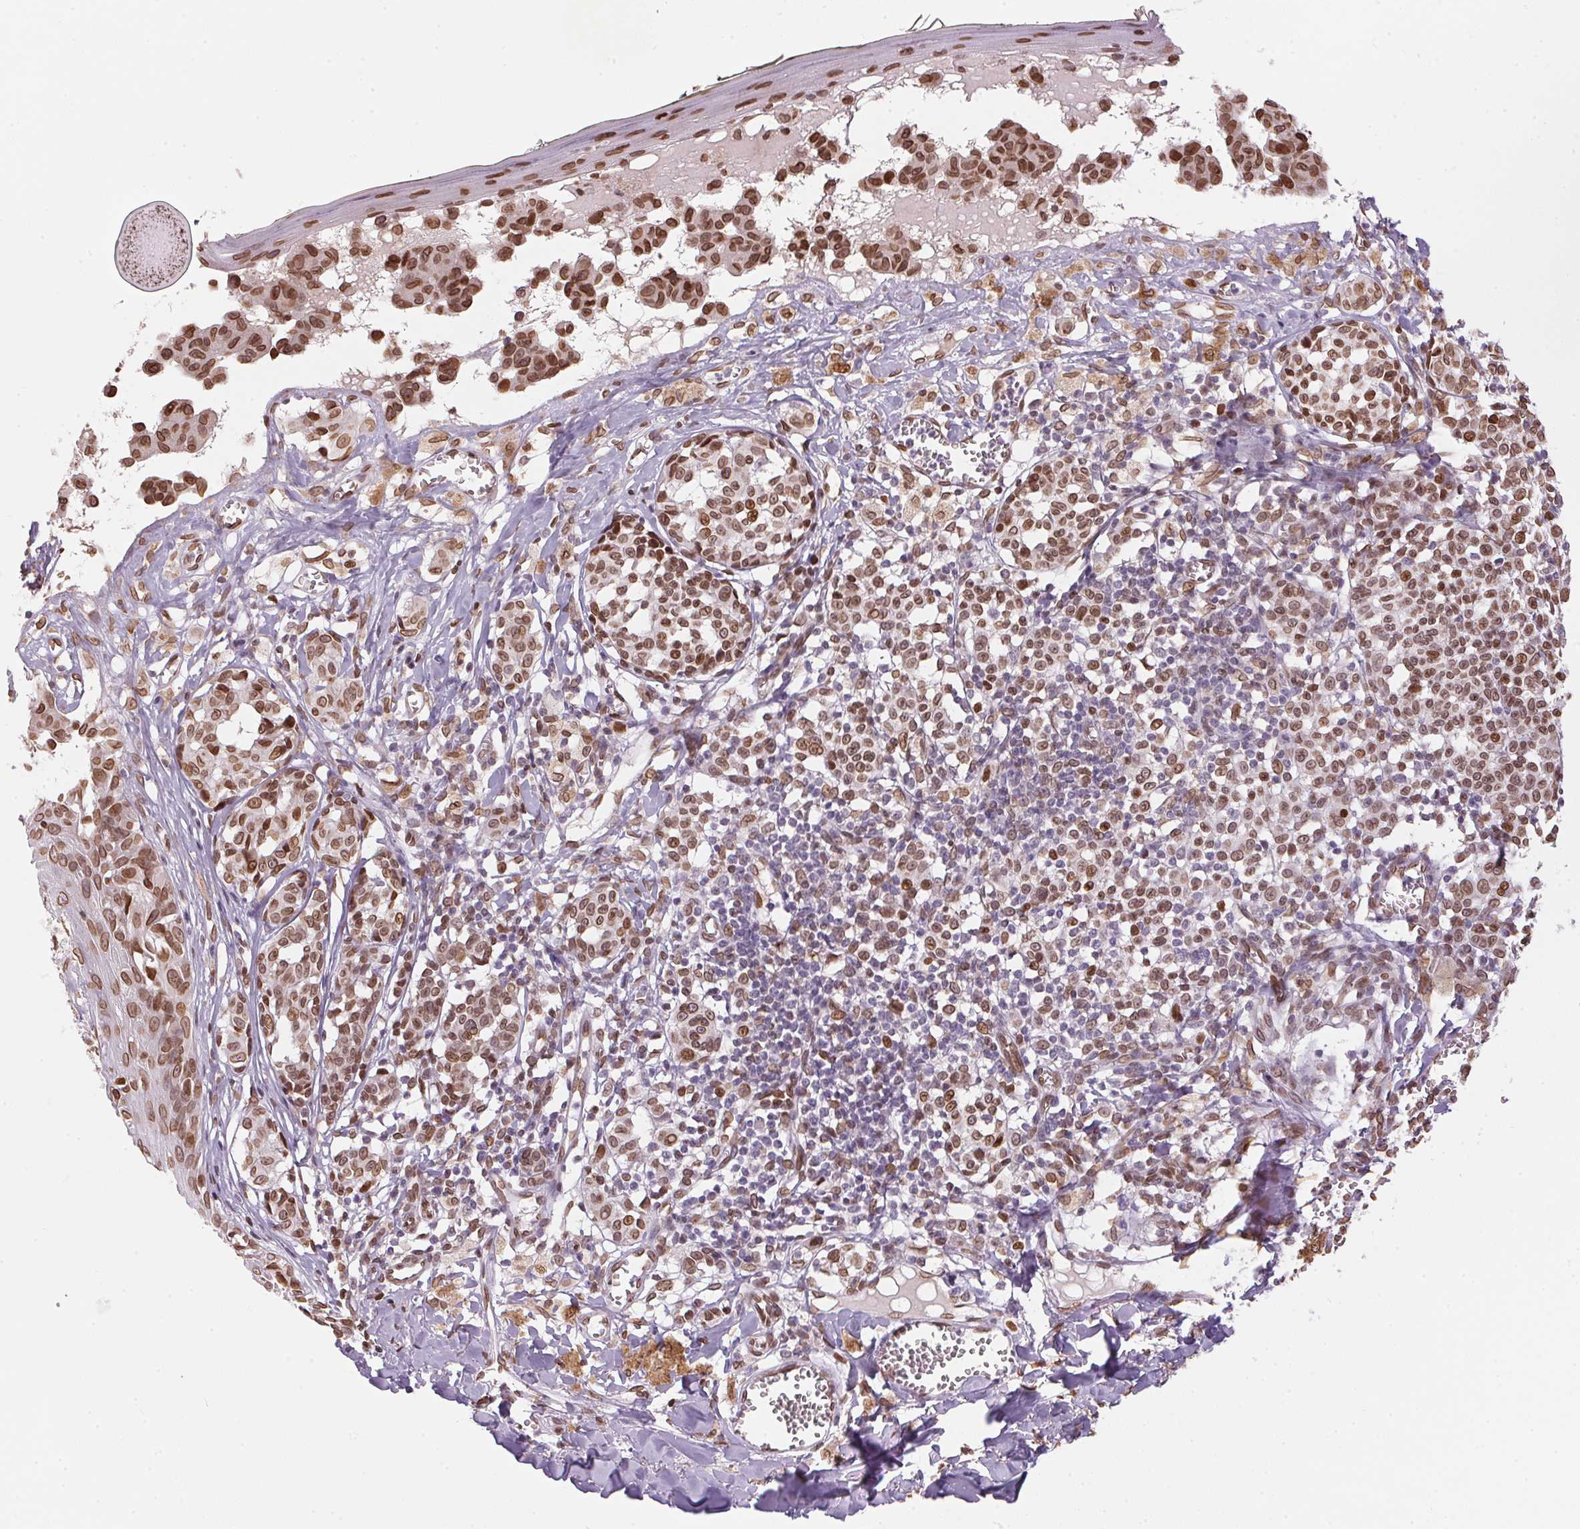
{"staining": {"intensity": "moderate", "quantity": ">75%", "location": "cytoplasmic/membranous,nuclear"}, "tissue": "melanoma", "cell_type": "Tumor cells", "image_type": "cancer", "snomed": [{"axis": "morphology", "description": "Malignant melanoma, NOS"}, {"axis": "topography", "description": "Skin"}], "caption": "IHC staining of melanoma, which exhibits medium levels of moderate cytoplasmic/membranous and nuclear staining in about >75% of tumor cells indicating moderate cytoplasmic/membranous and nuclear protein staining. The staining was performed using DAB (3,3'-diaminobenzidine) (brown) for protein detection and nuclei were counterstained in hematoxylin (blue).", "gene": "TMEM175", "patient": {"sex": "female", "age": 43}}